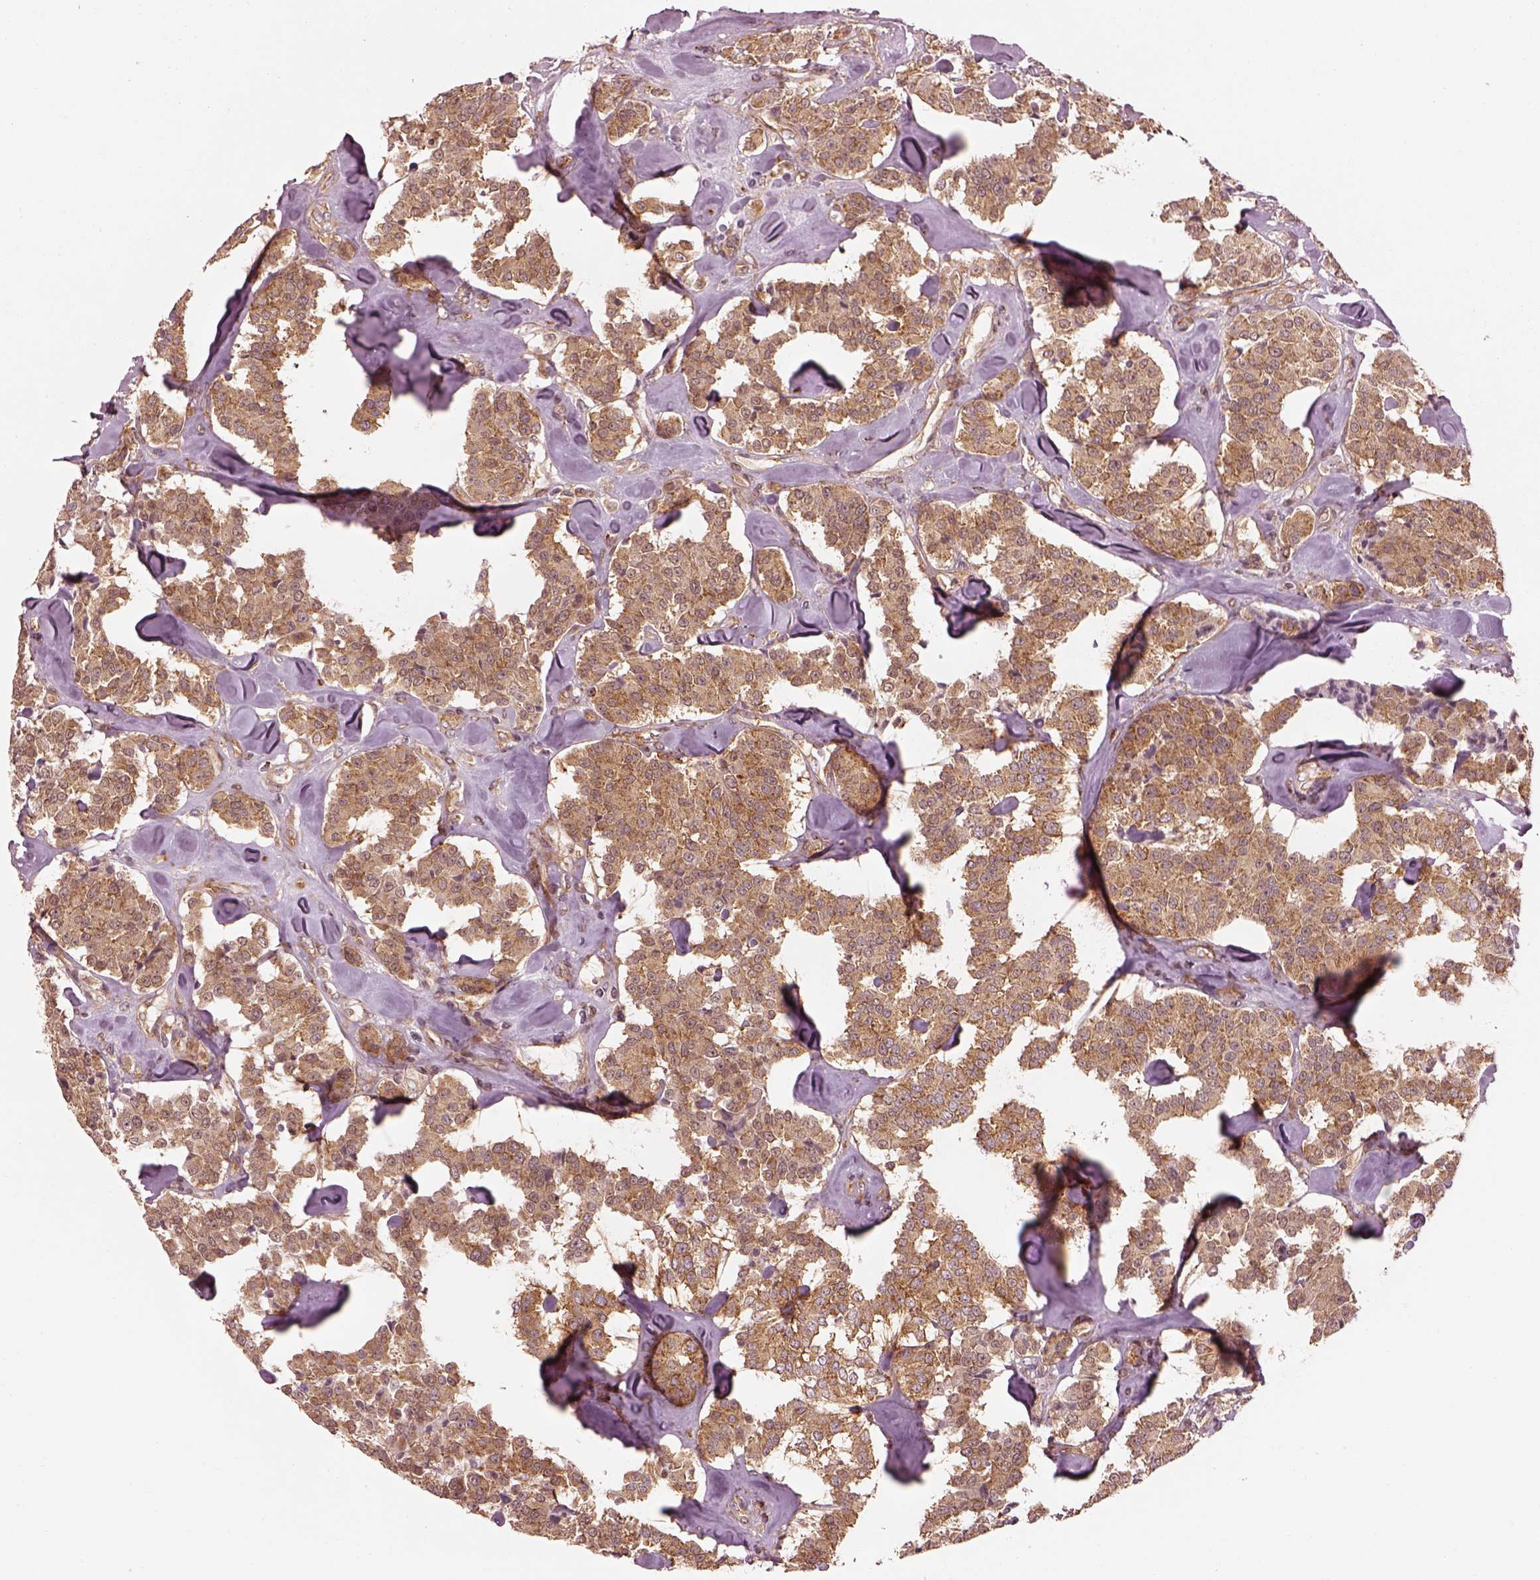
{"staining": {"intensity": "moderate", "quantity": "25%-75%", "location": "cytoplasmic/membranous"}, "tissue": "carcinoid", "cell_type": "Tumor cells", "image_type": "cancer", "snomed": [{"axis": "morphology", "description": "Carcinoid, malignant, NOS"}, {"axis": "topography", "description": "Pancreas"}], "caption": "IHC (DAB) staining of human carcinoid demonstrates moderate cytoplasmic/membranous protein staining in approximately 25%-75% of tumor cells.", "gene": "LSM14A", "patient": {"sex": "male", "age": 41}}